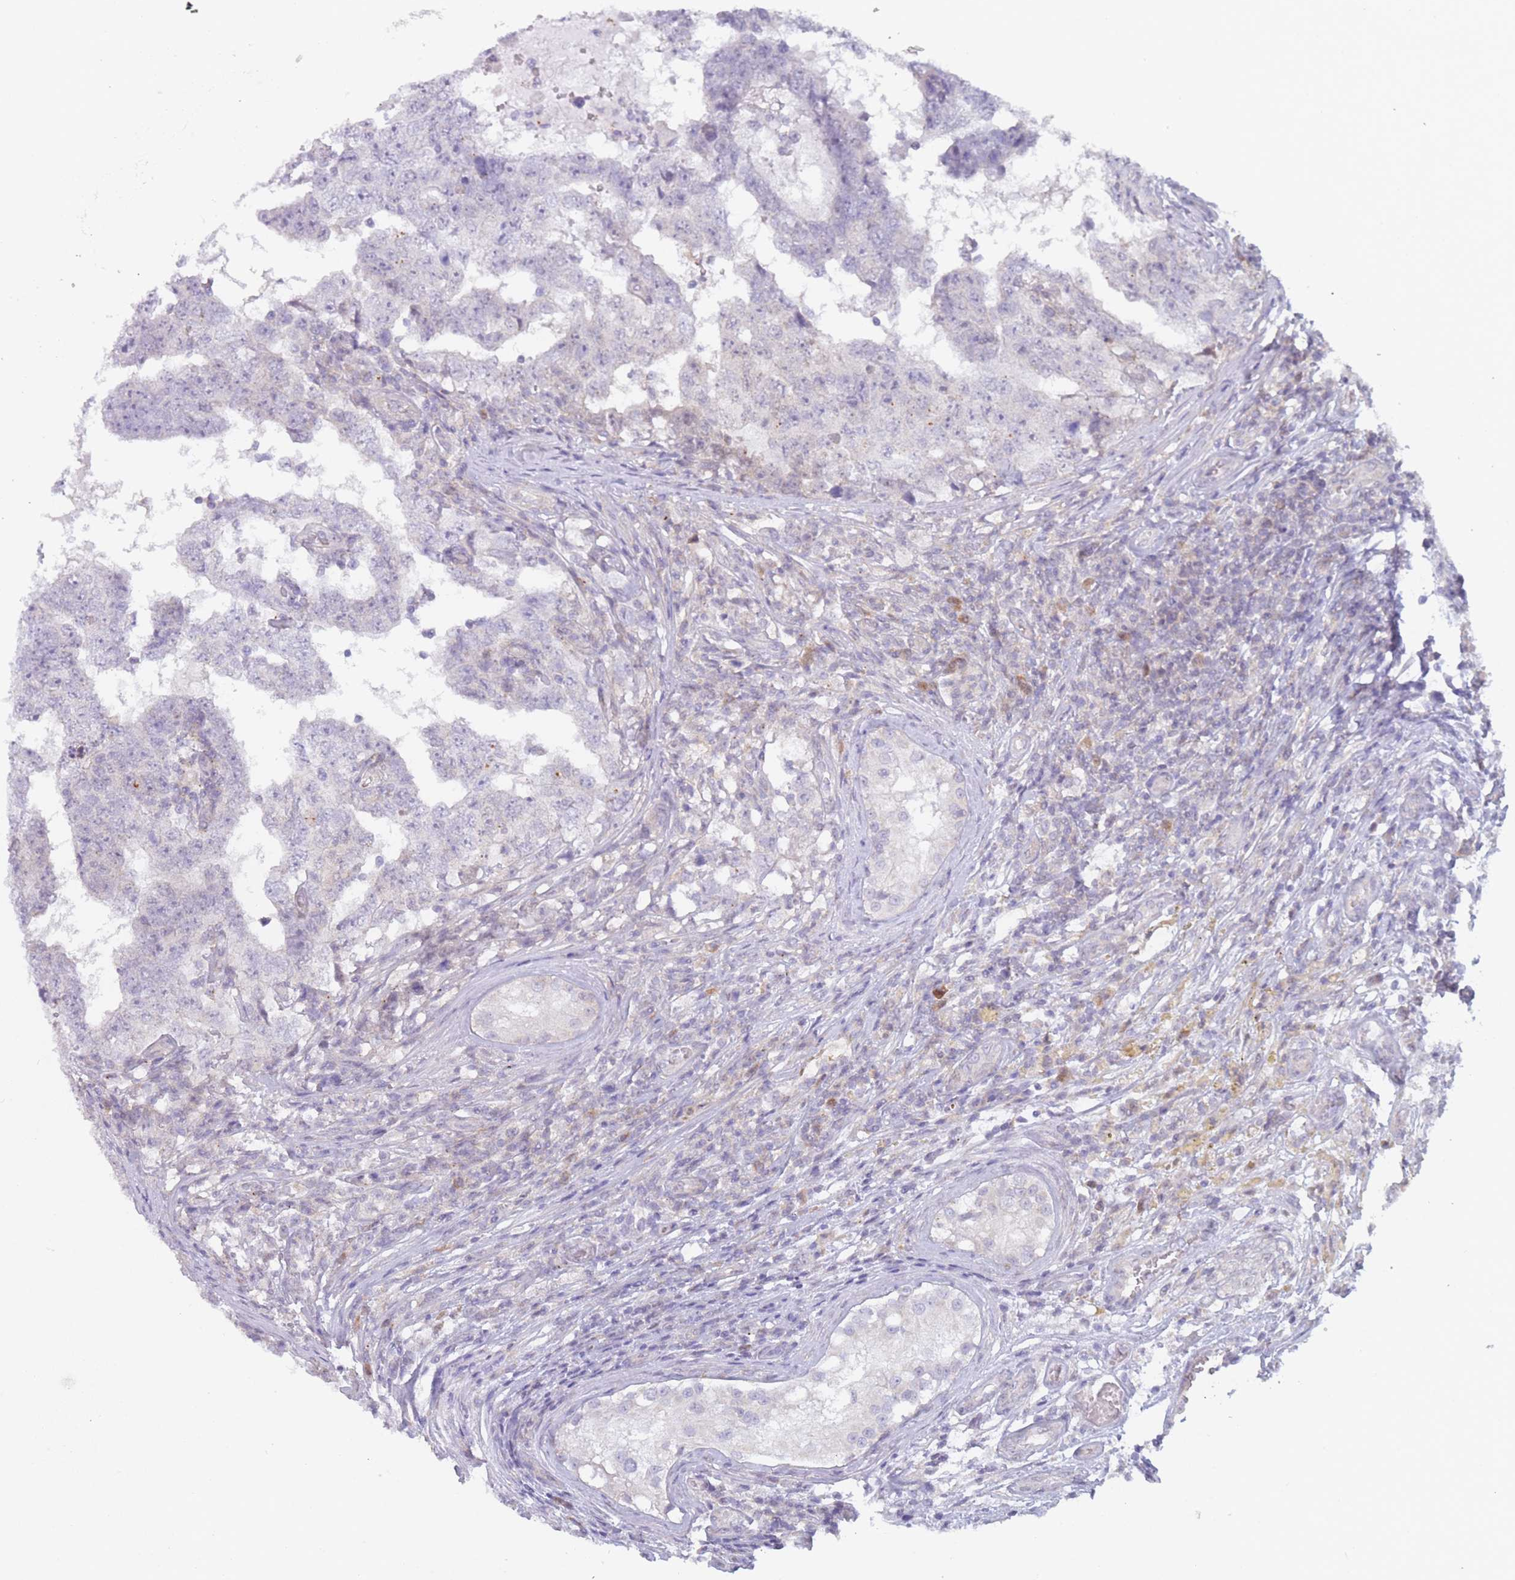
{"staining": {"intensity": "negative", "quantity": "none", "location": "none"}, "tissue": "testis cancer", "cell_type": "Tumor cells", "image_type": "cancer", "snomed": [{"axis": "morphology", "description": "Carcinoma, Embryonal, NOS"}, {"axis": "topography", "description": "Testis"}], "caption": "Immunohistochemical staining of embryonal carcinoma (testis) exhibits no significant staining in tumor cells.", "gene": "MRI1", "patient": {"sex": "male", "age": 25}}